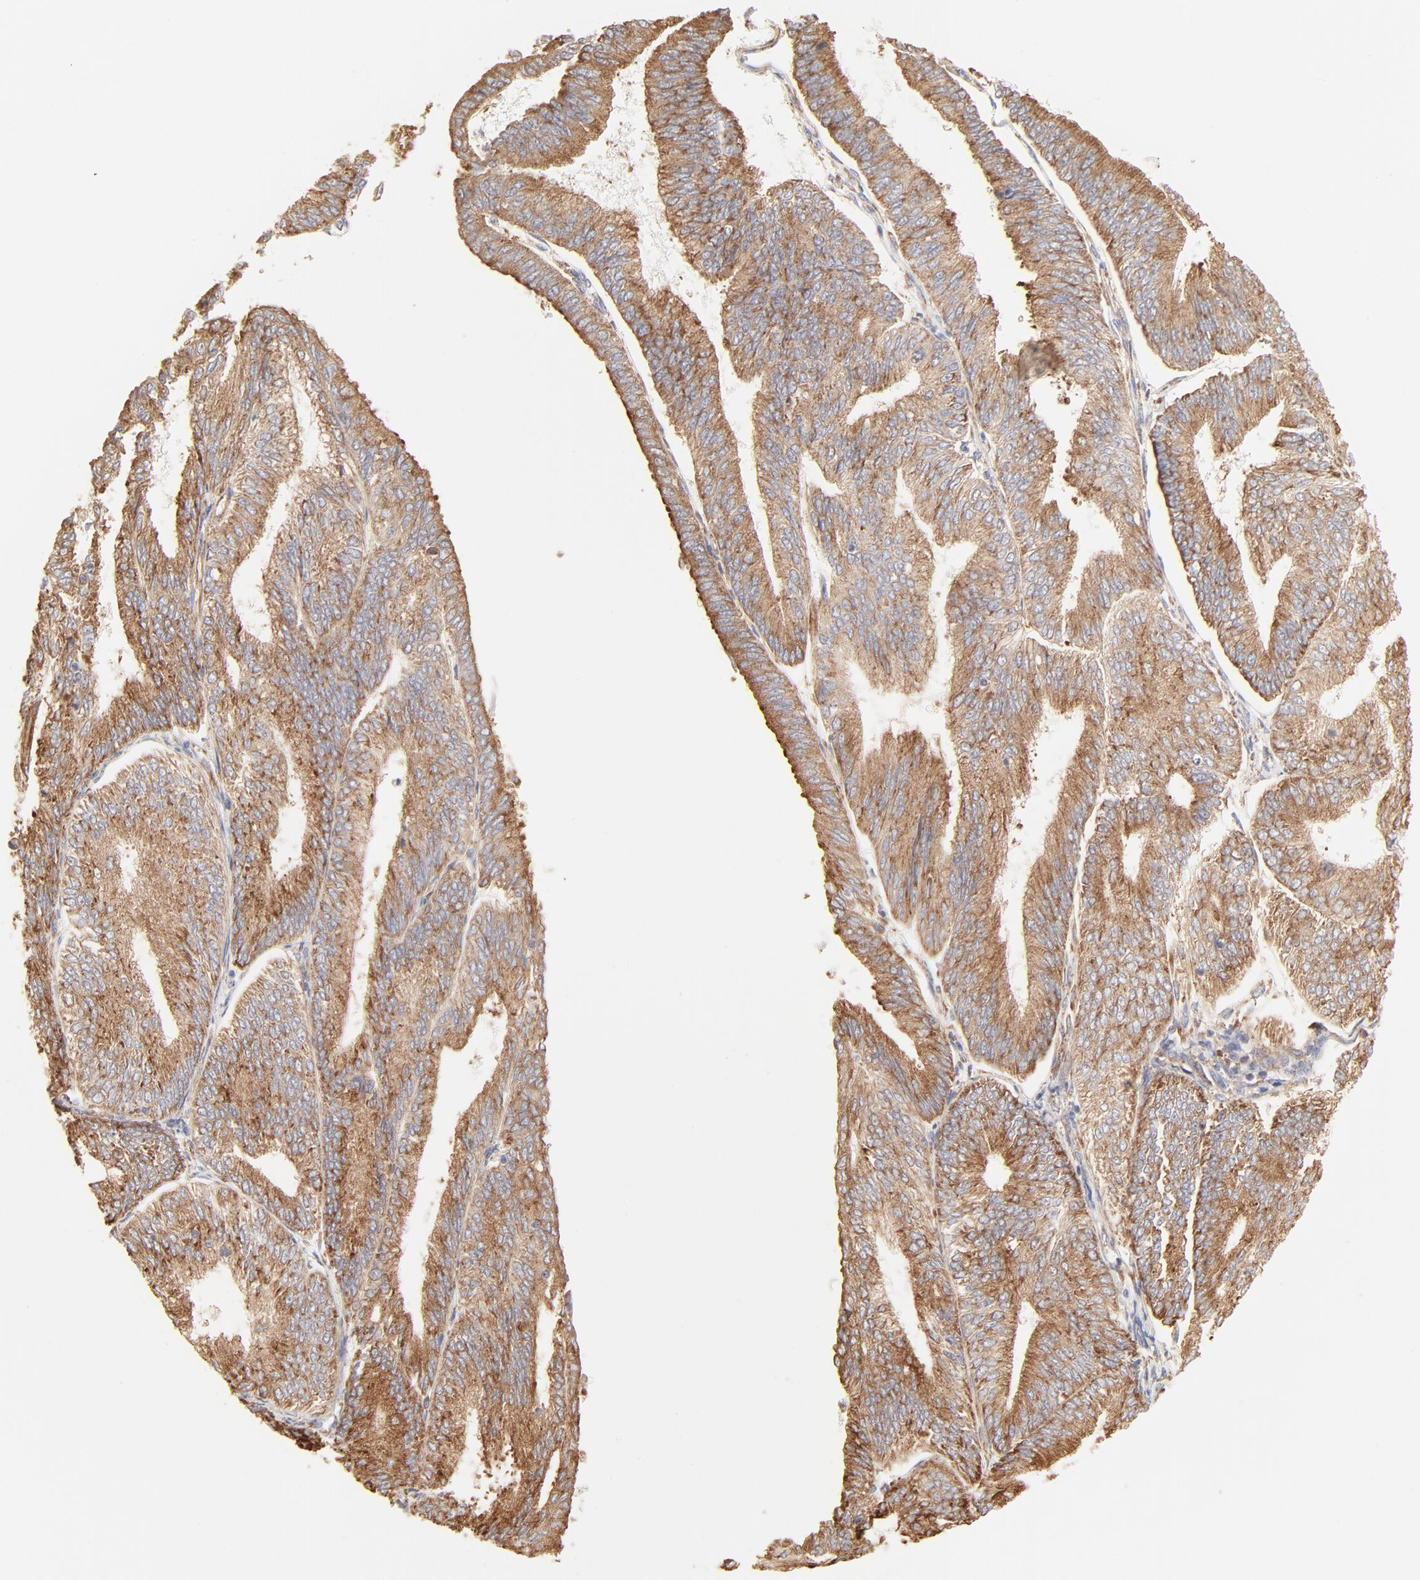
{"staining": {"intensity": "moderate", "quantity": ">75%", "location": "cytoplasmic/membranous"}, "tissue": "endometrial cancer", "cell_type": "Tumor cells", "image_type": "cancer", "snomed": [{"axis": "morphology", "description": "Adenocarcinoma, NOS"}, {"axis": "topography", "description": "Endometrium"}], "caption": "Protein staining demonstrates moderate cytoplasmic/membranous expression in approximately >75% of tumor cells in endometrial cancer (adenocarcinoma). (DAB (3,3'-diaminobenzidine) = brown stain, brightfield microscopy at high magnification).", "gene": "RPS20", "patient": {"sex": "female", "age": 55}}